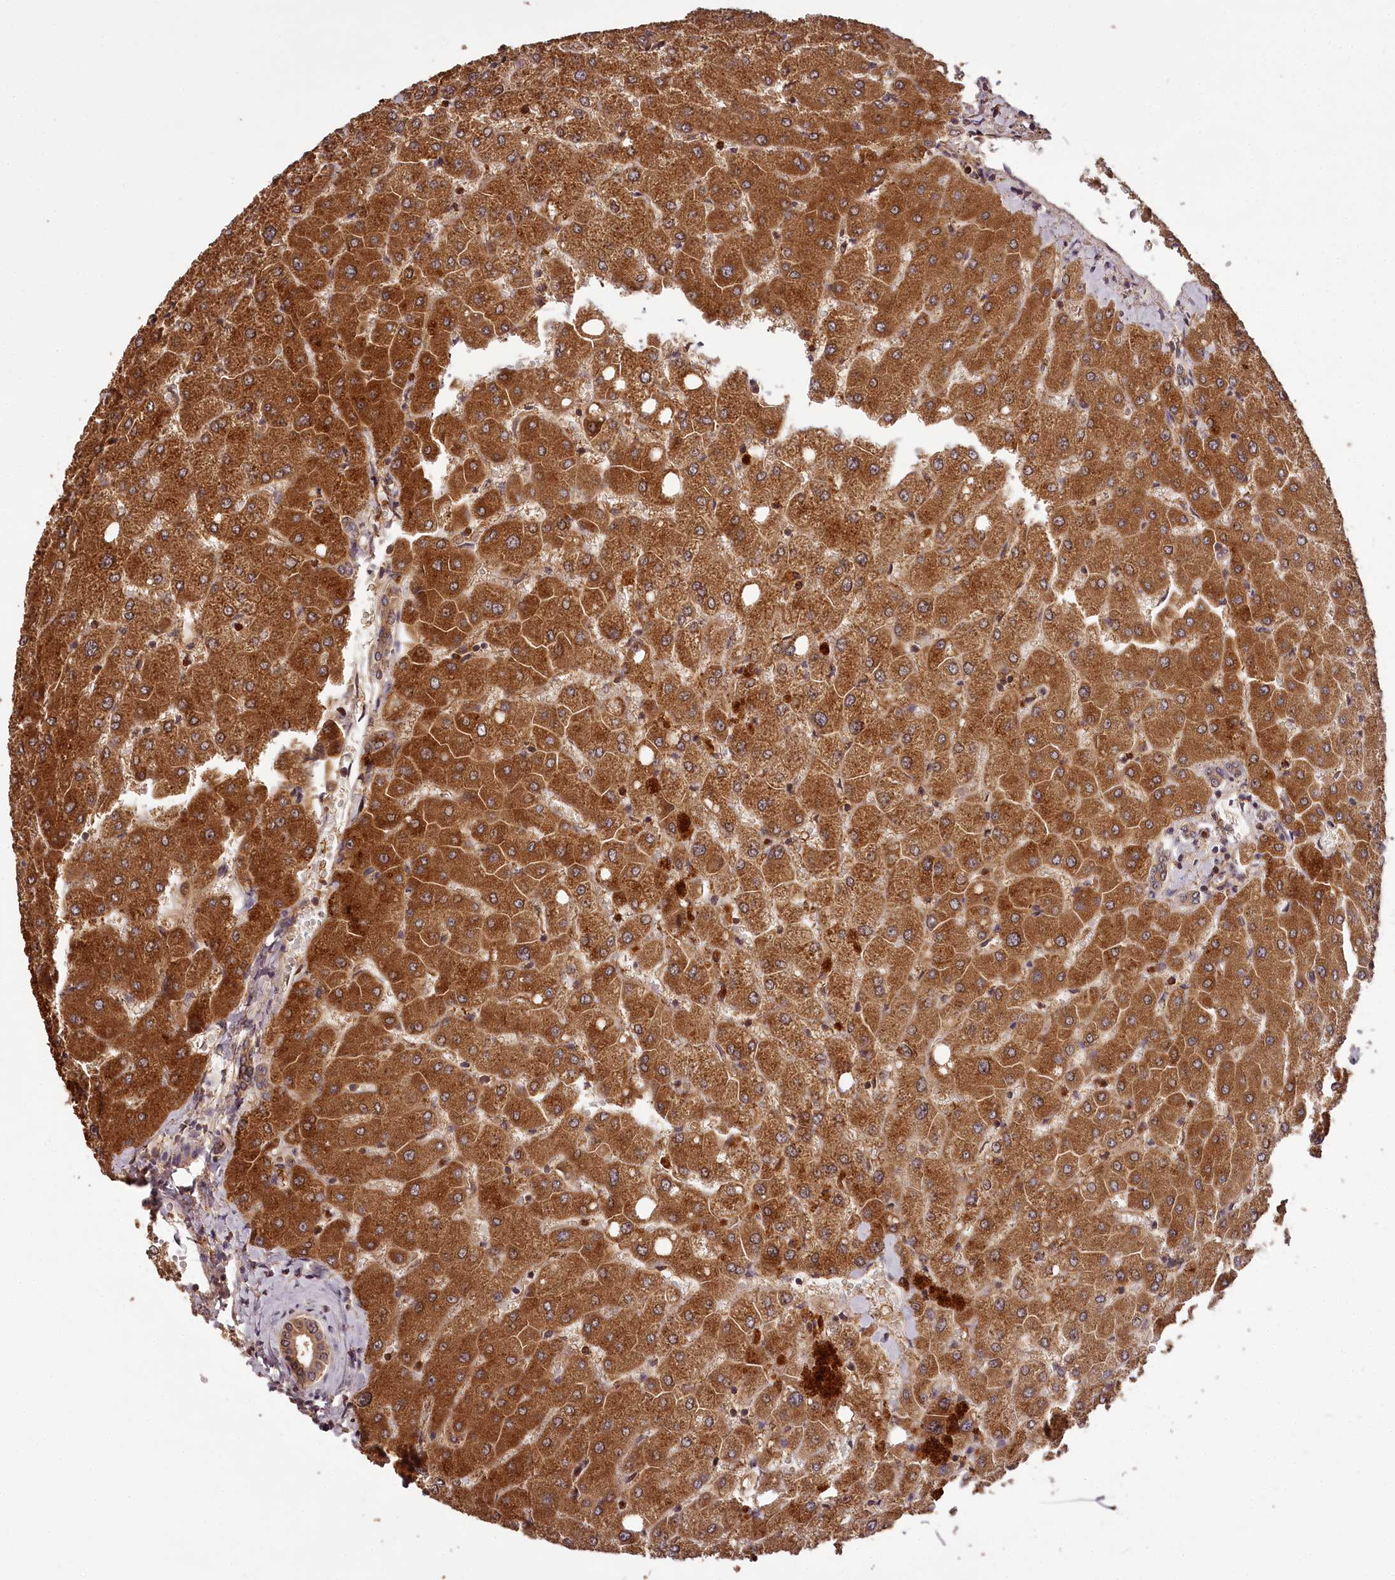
{"staining": {"intensity": "moderate", "quantity": ">75%", "location": "cytoplasmic/membranous"}, "tissue": "liver", "cell_type": "Cholangiocytes", "image_type": "normal", "snomed": [{"axis": "morphology", "description": "Normal tissue, NOS"}, {"axis": "topography", "description": "Liver"}], "caption": "The immunohistochemical stain highlights moderate cytoplasmic/membranous staining in cholangiocytes of unremarkable liver.", "gene": "TTC12", "patient": {"sex": "female", "age": 54}}